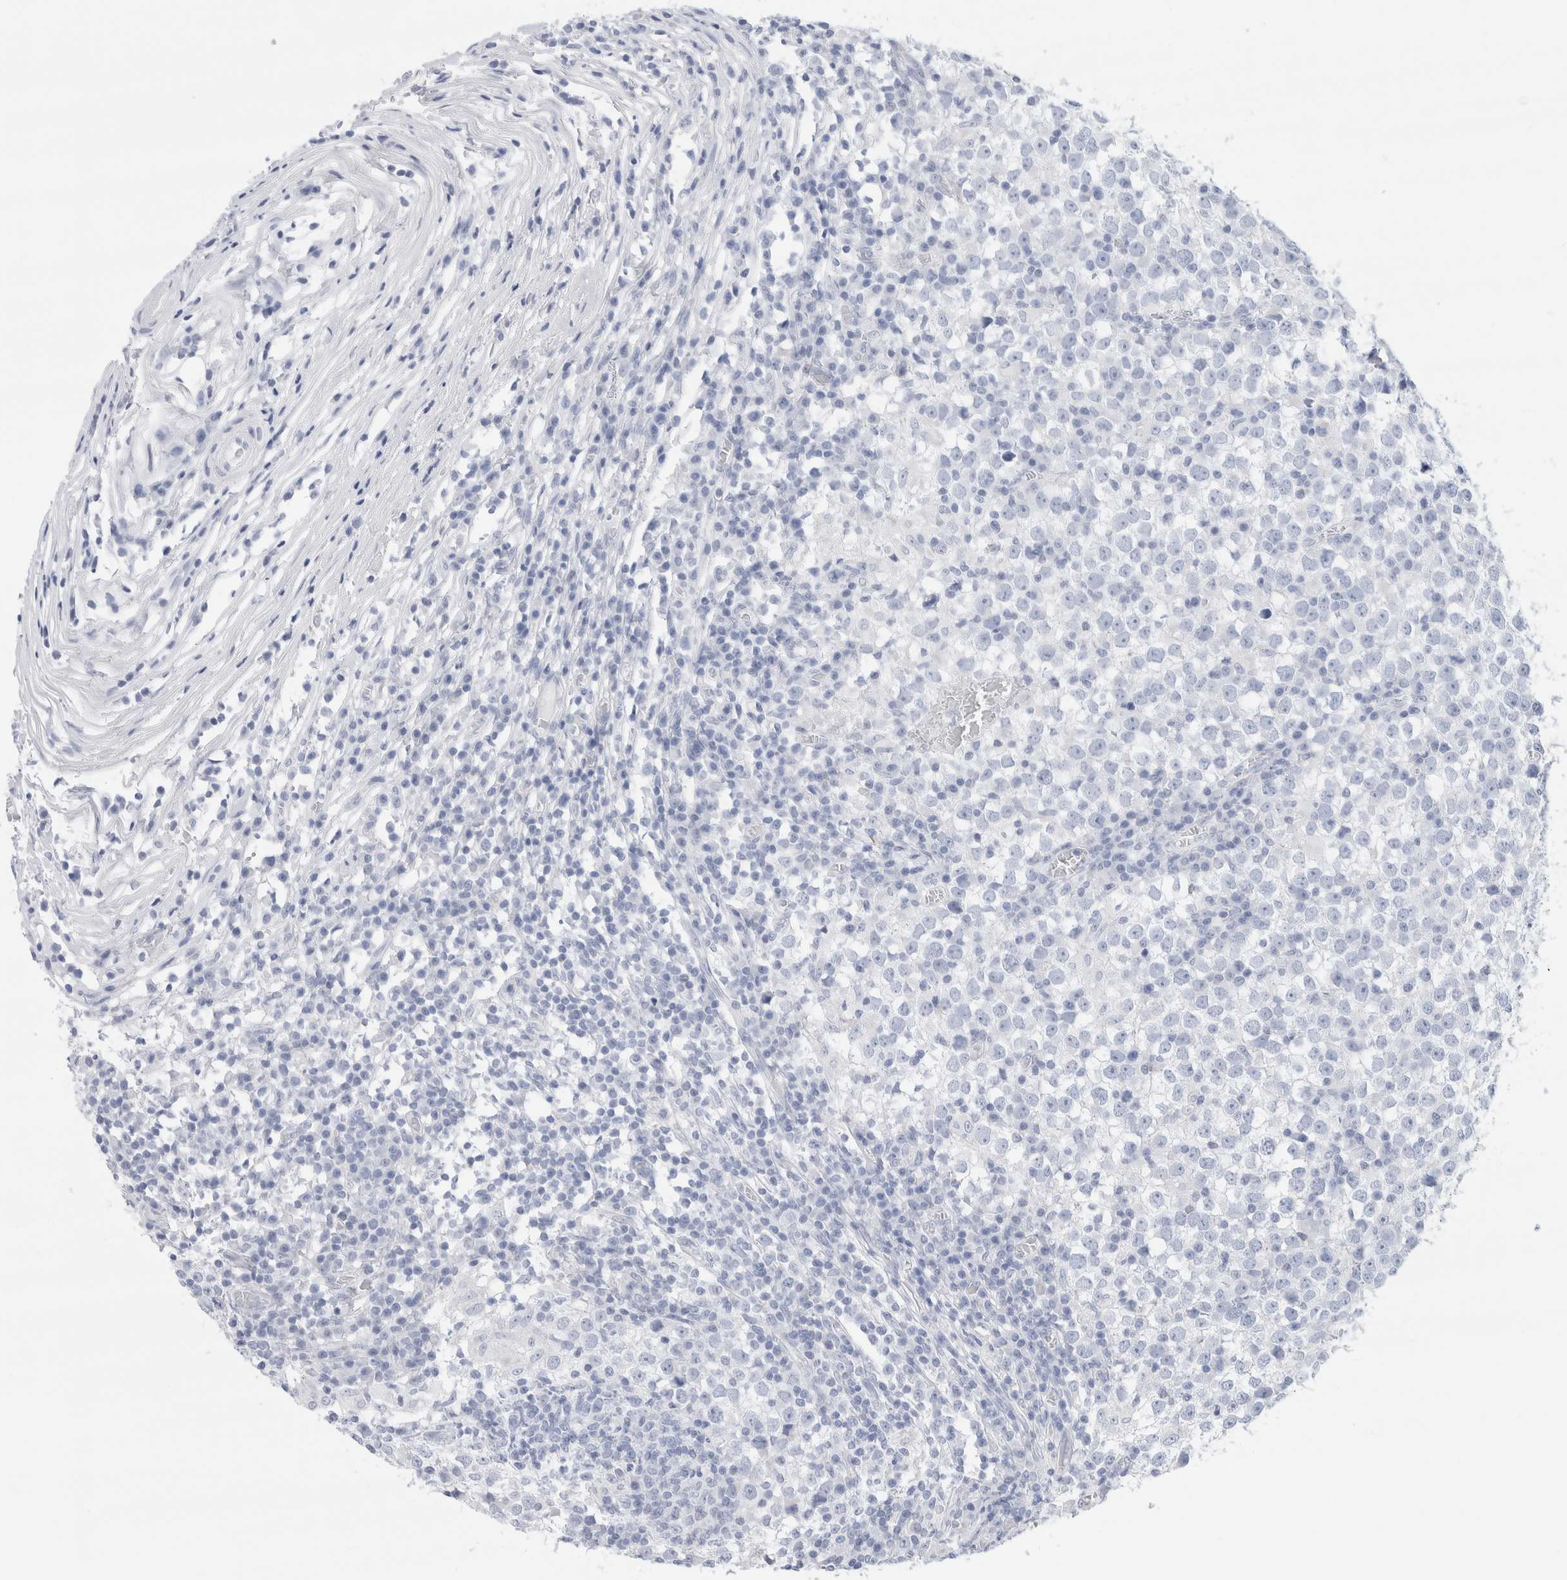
{"staining": {"intensity": "negative", "quantity": "none", "location": "none"}, "tissue": "testis cancer", "cell_type": "Tumor cells", "image_type": "cancer", "snomed": [{"axis": "morphology", "description": "Seminoma, NOS"}, {"axis": "topography", "description": "Testis"}], "caption": "Tumor cells show no significant expression in testis cancer (seminoma).", "gene": "ECHDC2", "patient": {"sex": "male", "age": 65}}